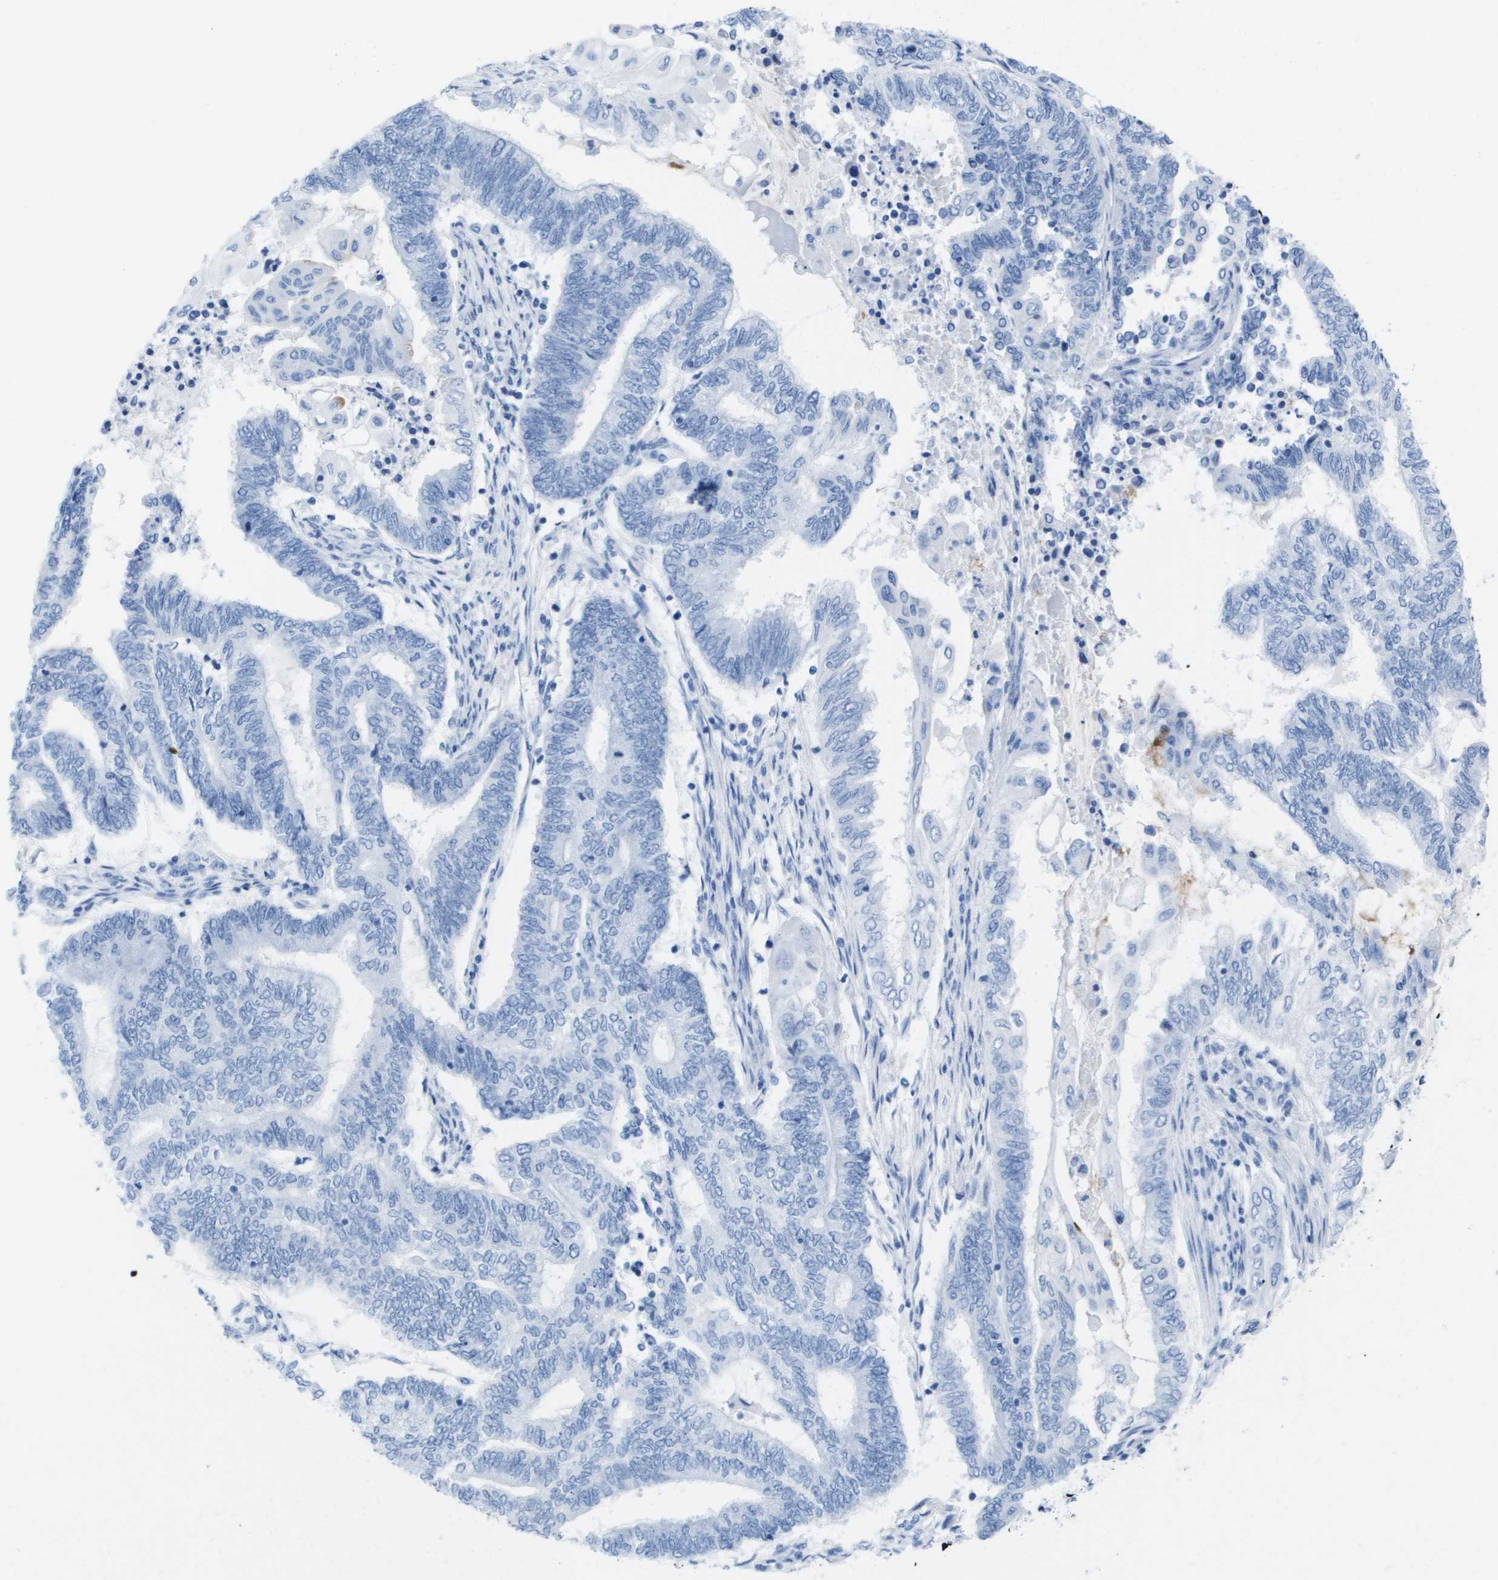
{"staining": {"intensity": "negative", "quantity": "none", "location": "none"}, "tissue": "endometrial cancer", "cell_type": "Tumor cells", "image_type": "cancer", "snomed": [{"axis": "morphology", "description": "Adenocarcinoma, NOS"}, {"axis": "topography", "description": "Uterus"}, {"axis": "topography", "description": "Endometrium"}], "caption": "The image reveals no significant positivity in tumor cells of adenocarcinoma (endometrial). (DAB IHC, high magnification).", "gene": "KCNA3", "patient": {"sex": "female", "age": 70}}